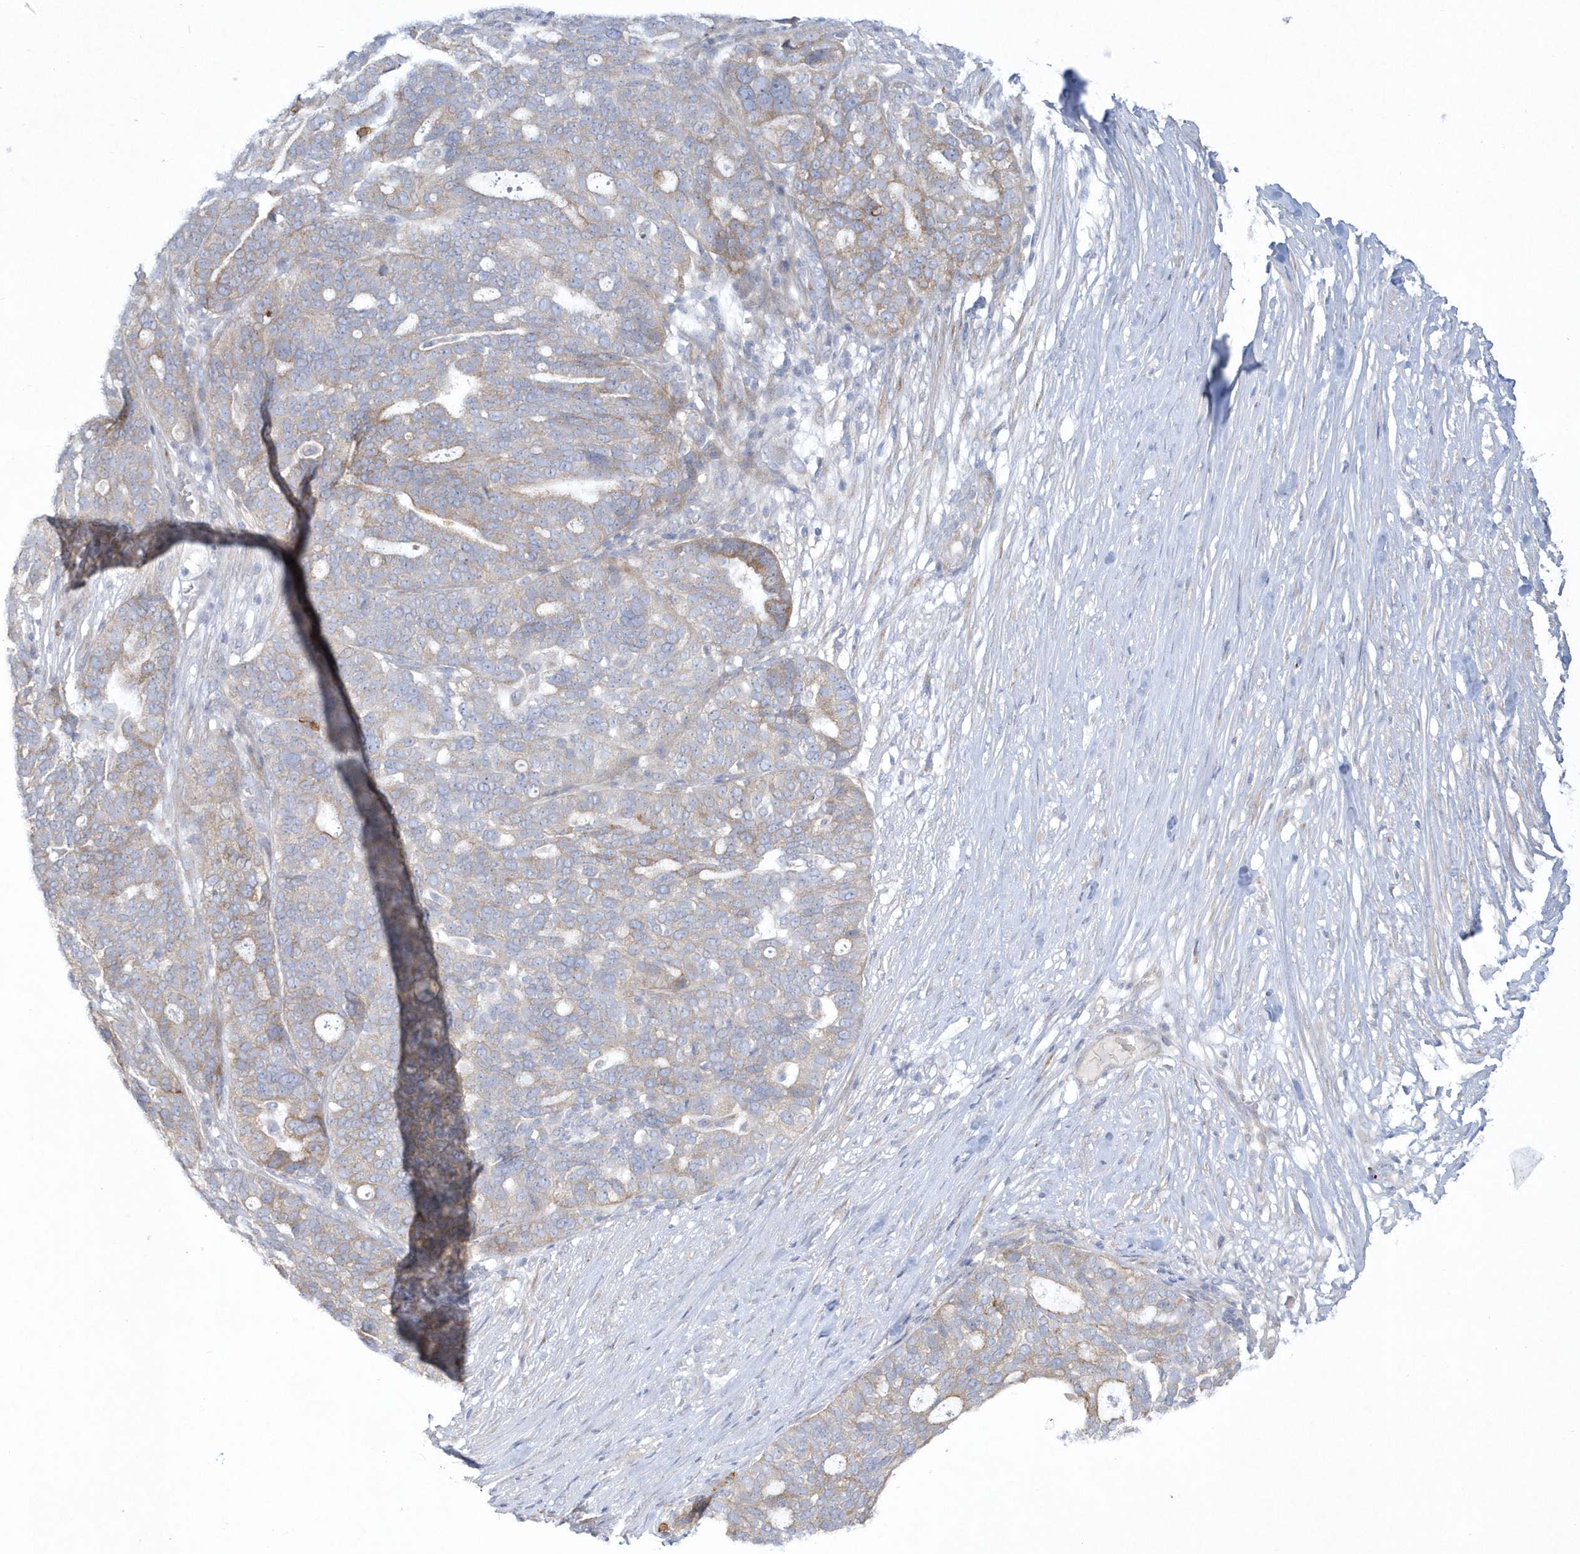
{"staining": {"intensity": "weak", "quantity": "25%-75%", "location": "cytoplasmic/membranous"}, "tissue": "ovarian cancer", "cell_type": "Tumor cells", "image_type": "cancer", "snomed": [{"axis": "morphology", "description": "Cystadenocarcinoma, serous, NOS"}, {"axis": "topography", "description": "Ovary"}], "caption": "Ovarian serous cystadenocarcinoma stained for a protein displays weak cytoplasmic/membranous positivity in tumor cells.", "gene": "LARS1", "patient": {"sex": "female", "age": 59}}